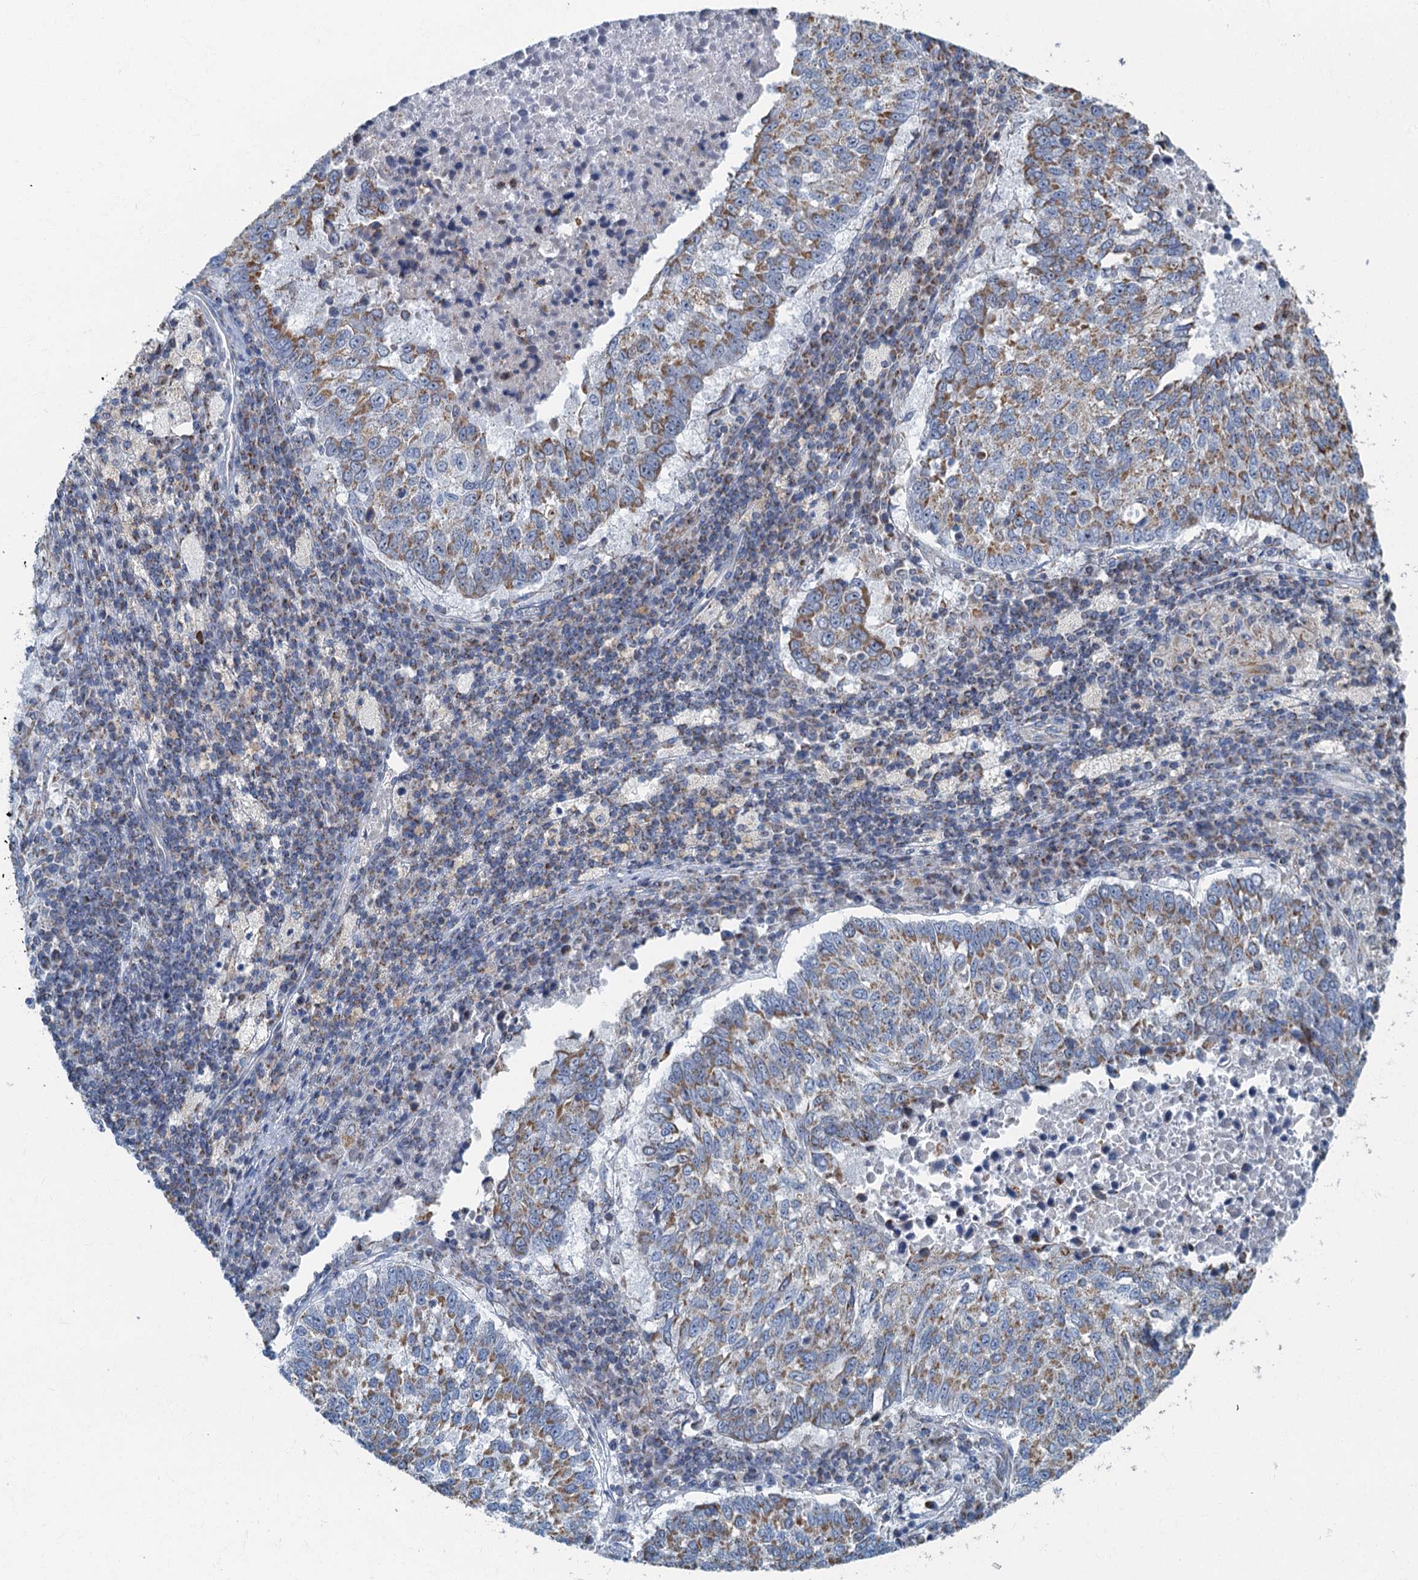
{"staining": {"intensity": "moderate", "quantity": ">75%", "location": "cytoplasmic/membranous"}, "tissue": "lung cancer", "cell_type": "Tumor cells", "image_type": "cancer", "snomed": [{"axis": "morphology", "description": "Squamous cell carcinoma, NOS"}, {"axis": "topography", "description": "Lung"}], "caption": "Lung cancer tissue demonstrates moderate cytoplasmic/membranous expression in approximately >75% of tumor cells Immunohistochemistry stains the protein of interest in brown and the nuclei are stained blue.", "gene": "RAD9B", "patient": {"sex": "male", "age": 73}}